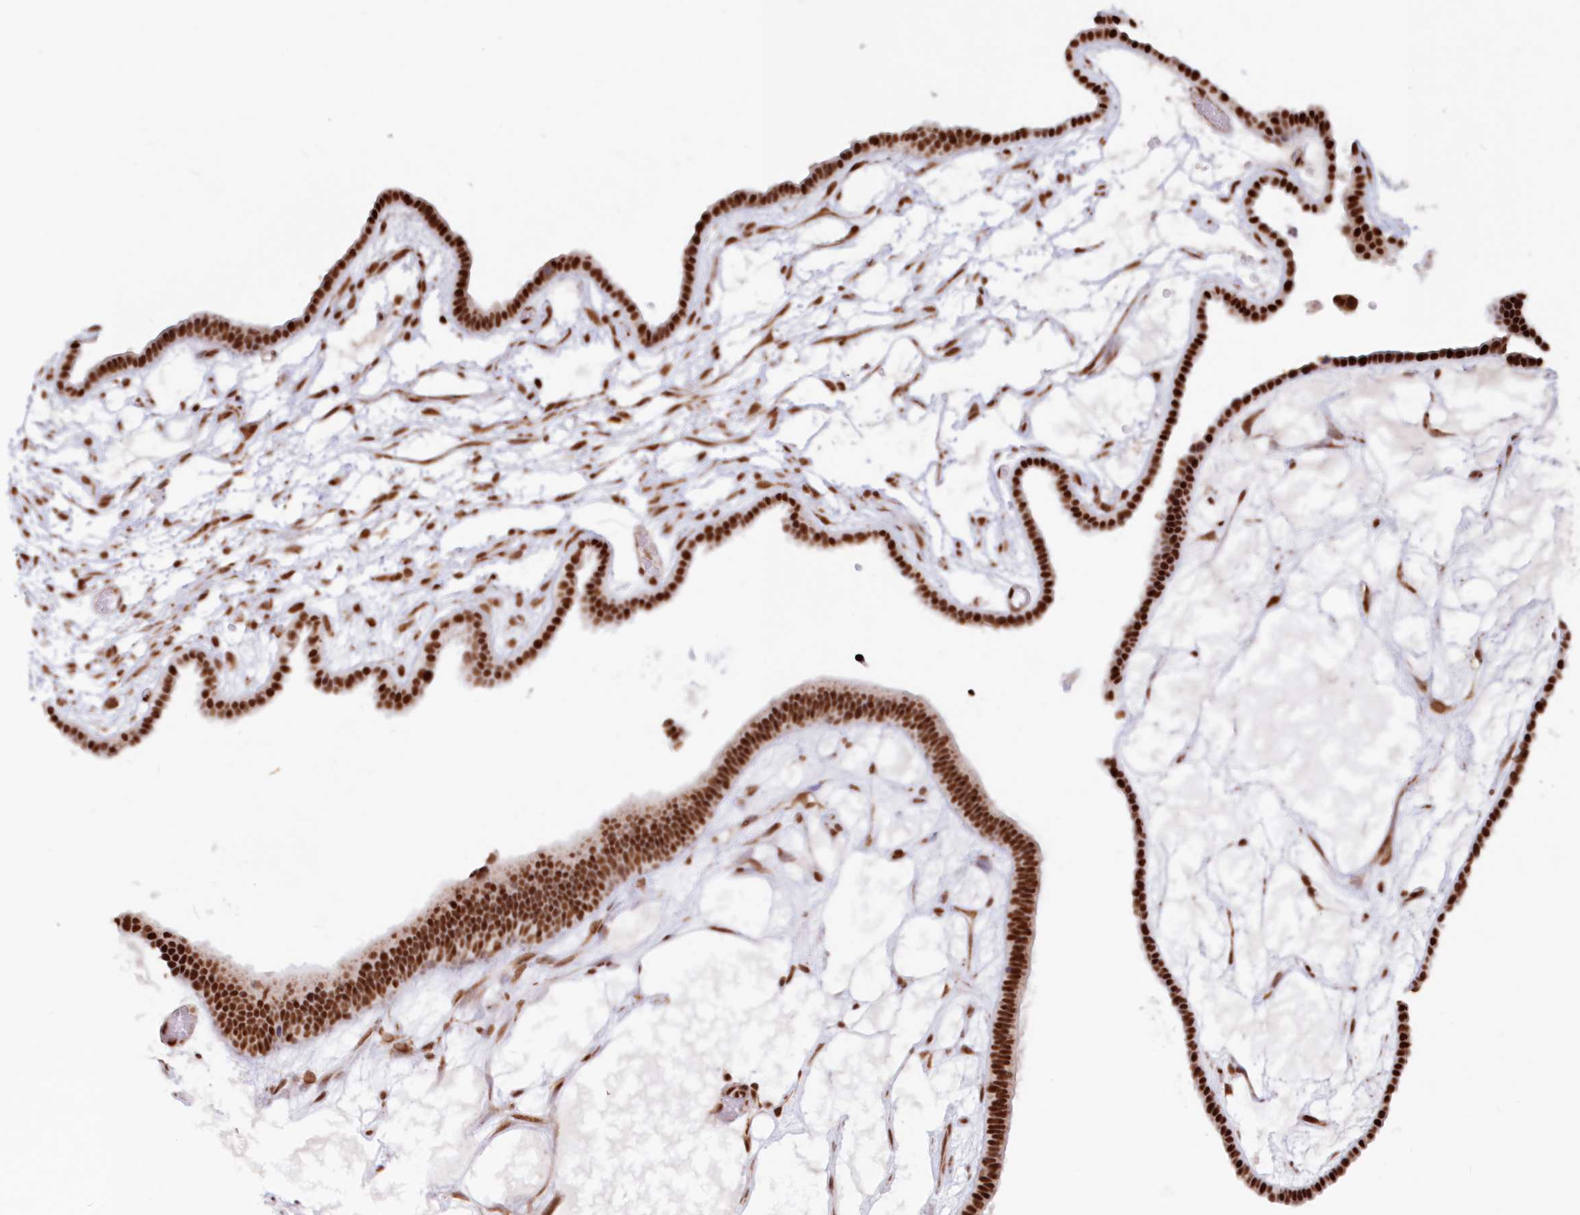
{"staining": {"intensity": "strong", "quantity": ">75%", "location": "nuclear"}, "tissue": "ovarian cancer", "cell_type": "Tumor cells", "image_type": "cancer", "snomed": [{"axis": "morphology", "description": "Cystadenocarcinoma, serous, NOS"}, {"axis": "topography", "description": "Ovary"}], "caption": "Ovarian serous cystadenocarcinoma tissue shows strong nuclear positivity in approximately >75% of tumor cells, visualized by immunohistochemistry. The staining was performed using DAB to visualize the protein expression in brown, while the nuclei were stained in blue with hematoxylin (Magnification: 20x).", "gene": "POLR2B", "patient": {"sex": "female", "age": 56}}